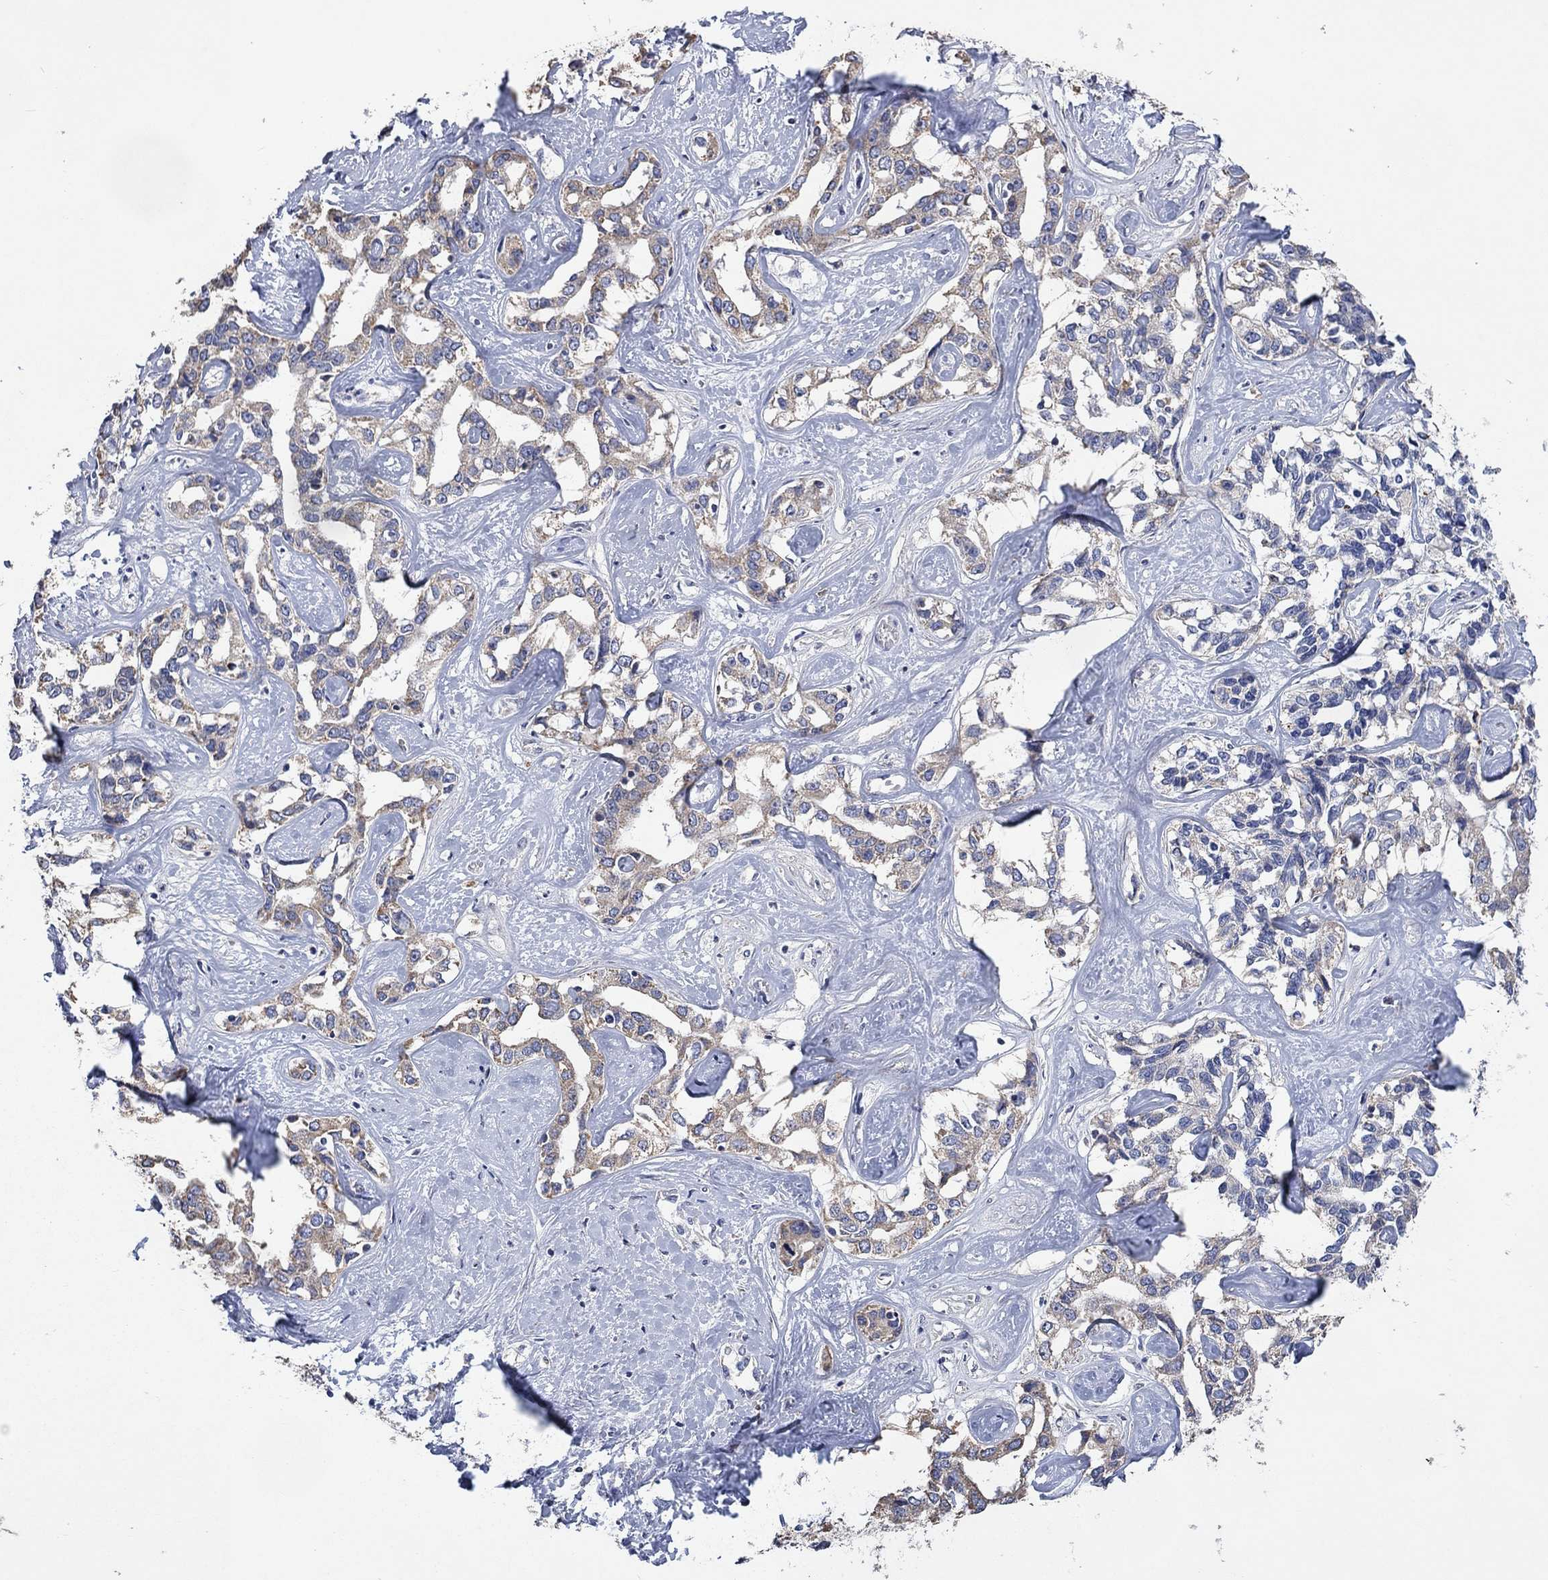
{"staining": {"intensity": "weak", "quantity": ">75%", "location": "cytoplasmic/membranous"}, "tissue": "liver cancer", "cell_type": "Tumor cells", "image_type": "cancer", "snomed": [{"axis": "morphology", "description": "Cholangiocarcinoma"}, {"axis": "topography", "description": "Liver"}], "caption": "This is a histology image of immunohistochemistry staining of liver cancer, which shows weak positivity in the cytoplasmic/membranous of tumor cells.", "gene": "UGT8", "patient": {"sex": "male", "age": 59}}